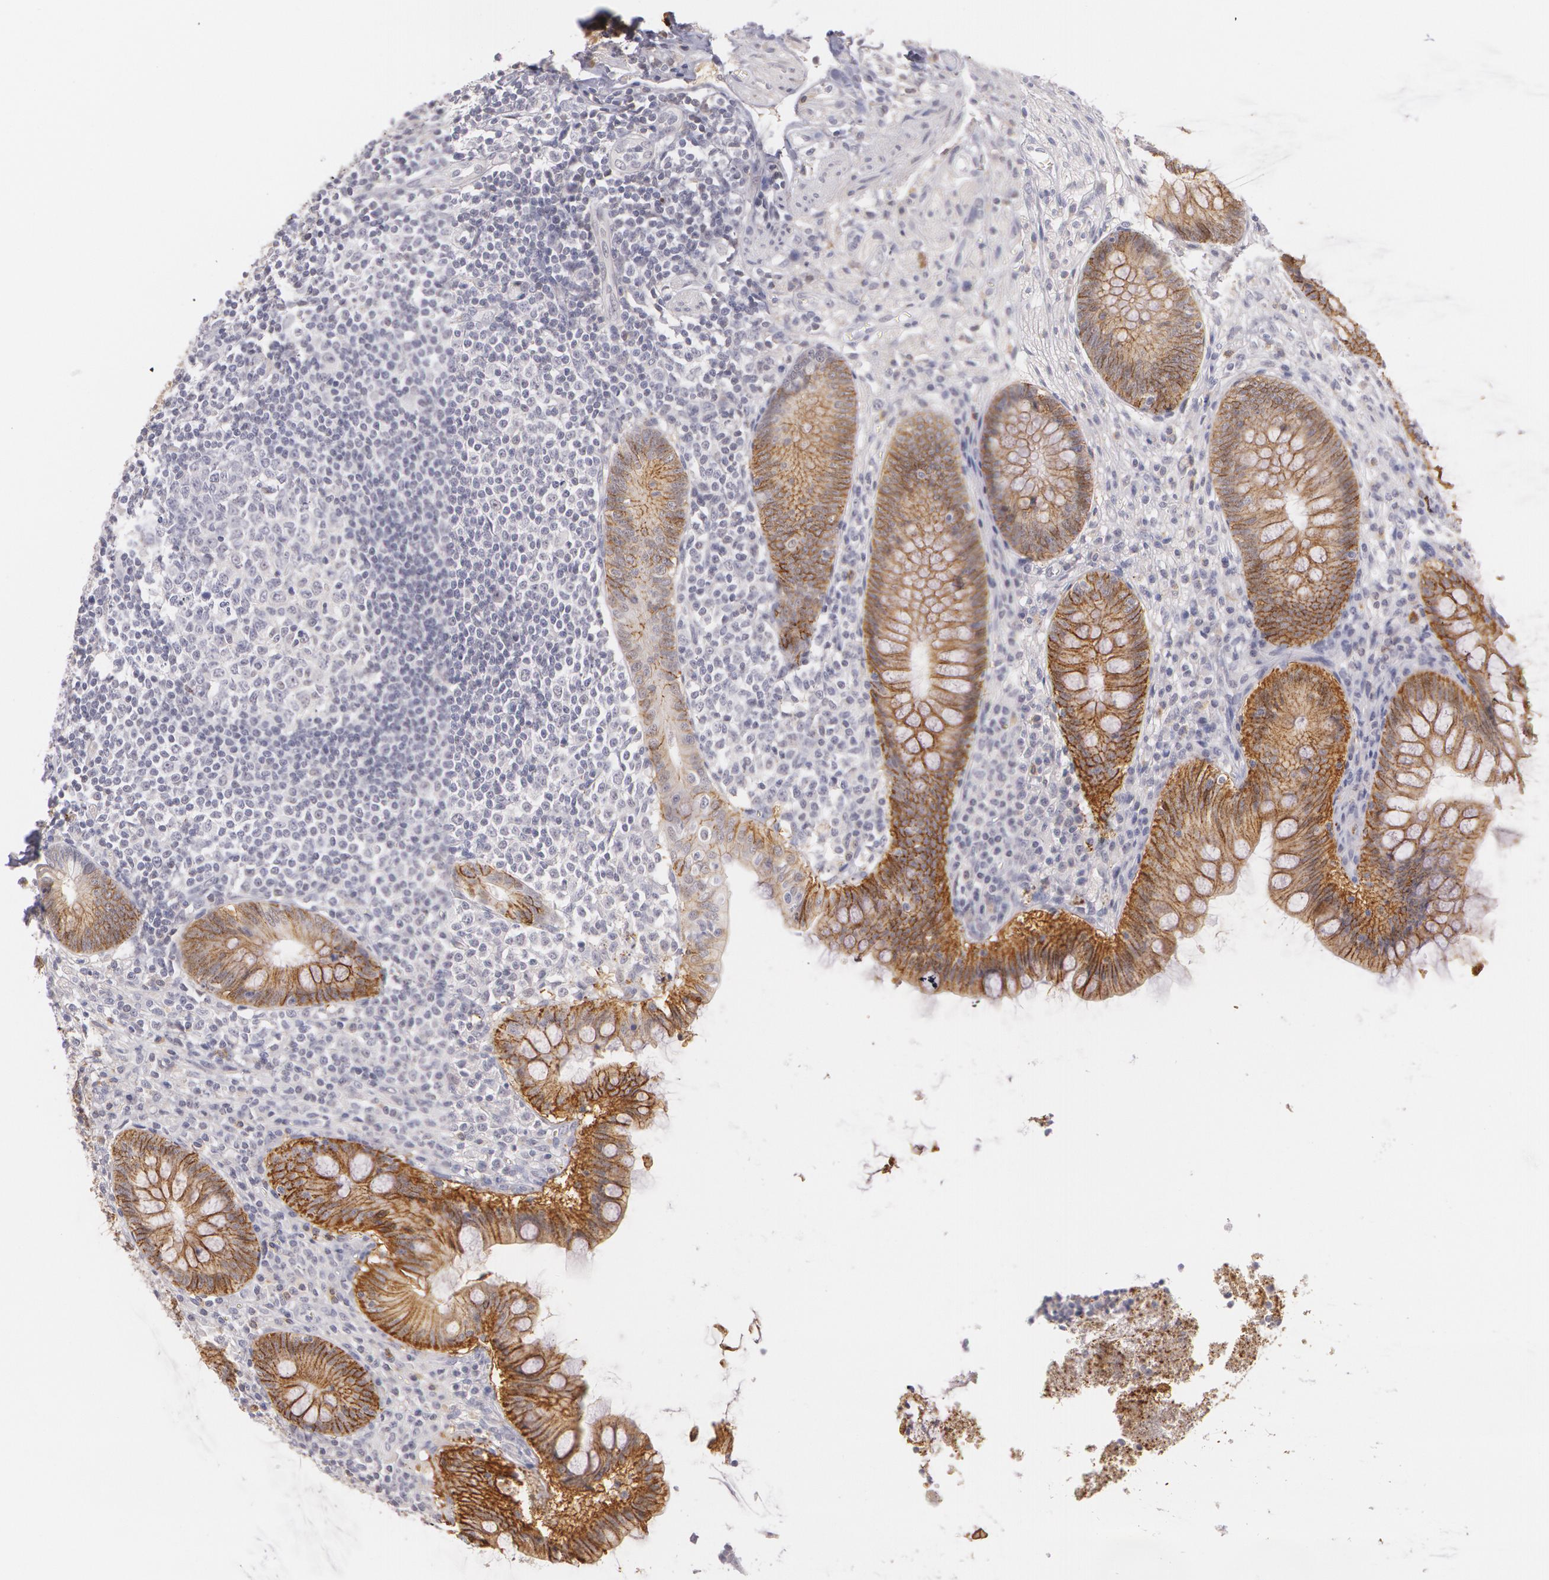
{"staining": {"intensity": "moderate", "quantity": ">75%", "location": "cytoplasmic/membranous"}, "tissue": "appendix", "cell_type": "Glandular cells", "image_type": "normal", "snomed": [{"axis": "morphology", "description": "Normal tissue, NOS"}, {"axis": "topography", "description": "Appendix"}], "caption": "Glandular cells show medium levels of moderate cytoplasmic/membranous positivity in about >75% of cells in unremarkable appendix.", "gene": "LBP", "patient": {"sex": "female", "age": 66}}